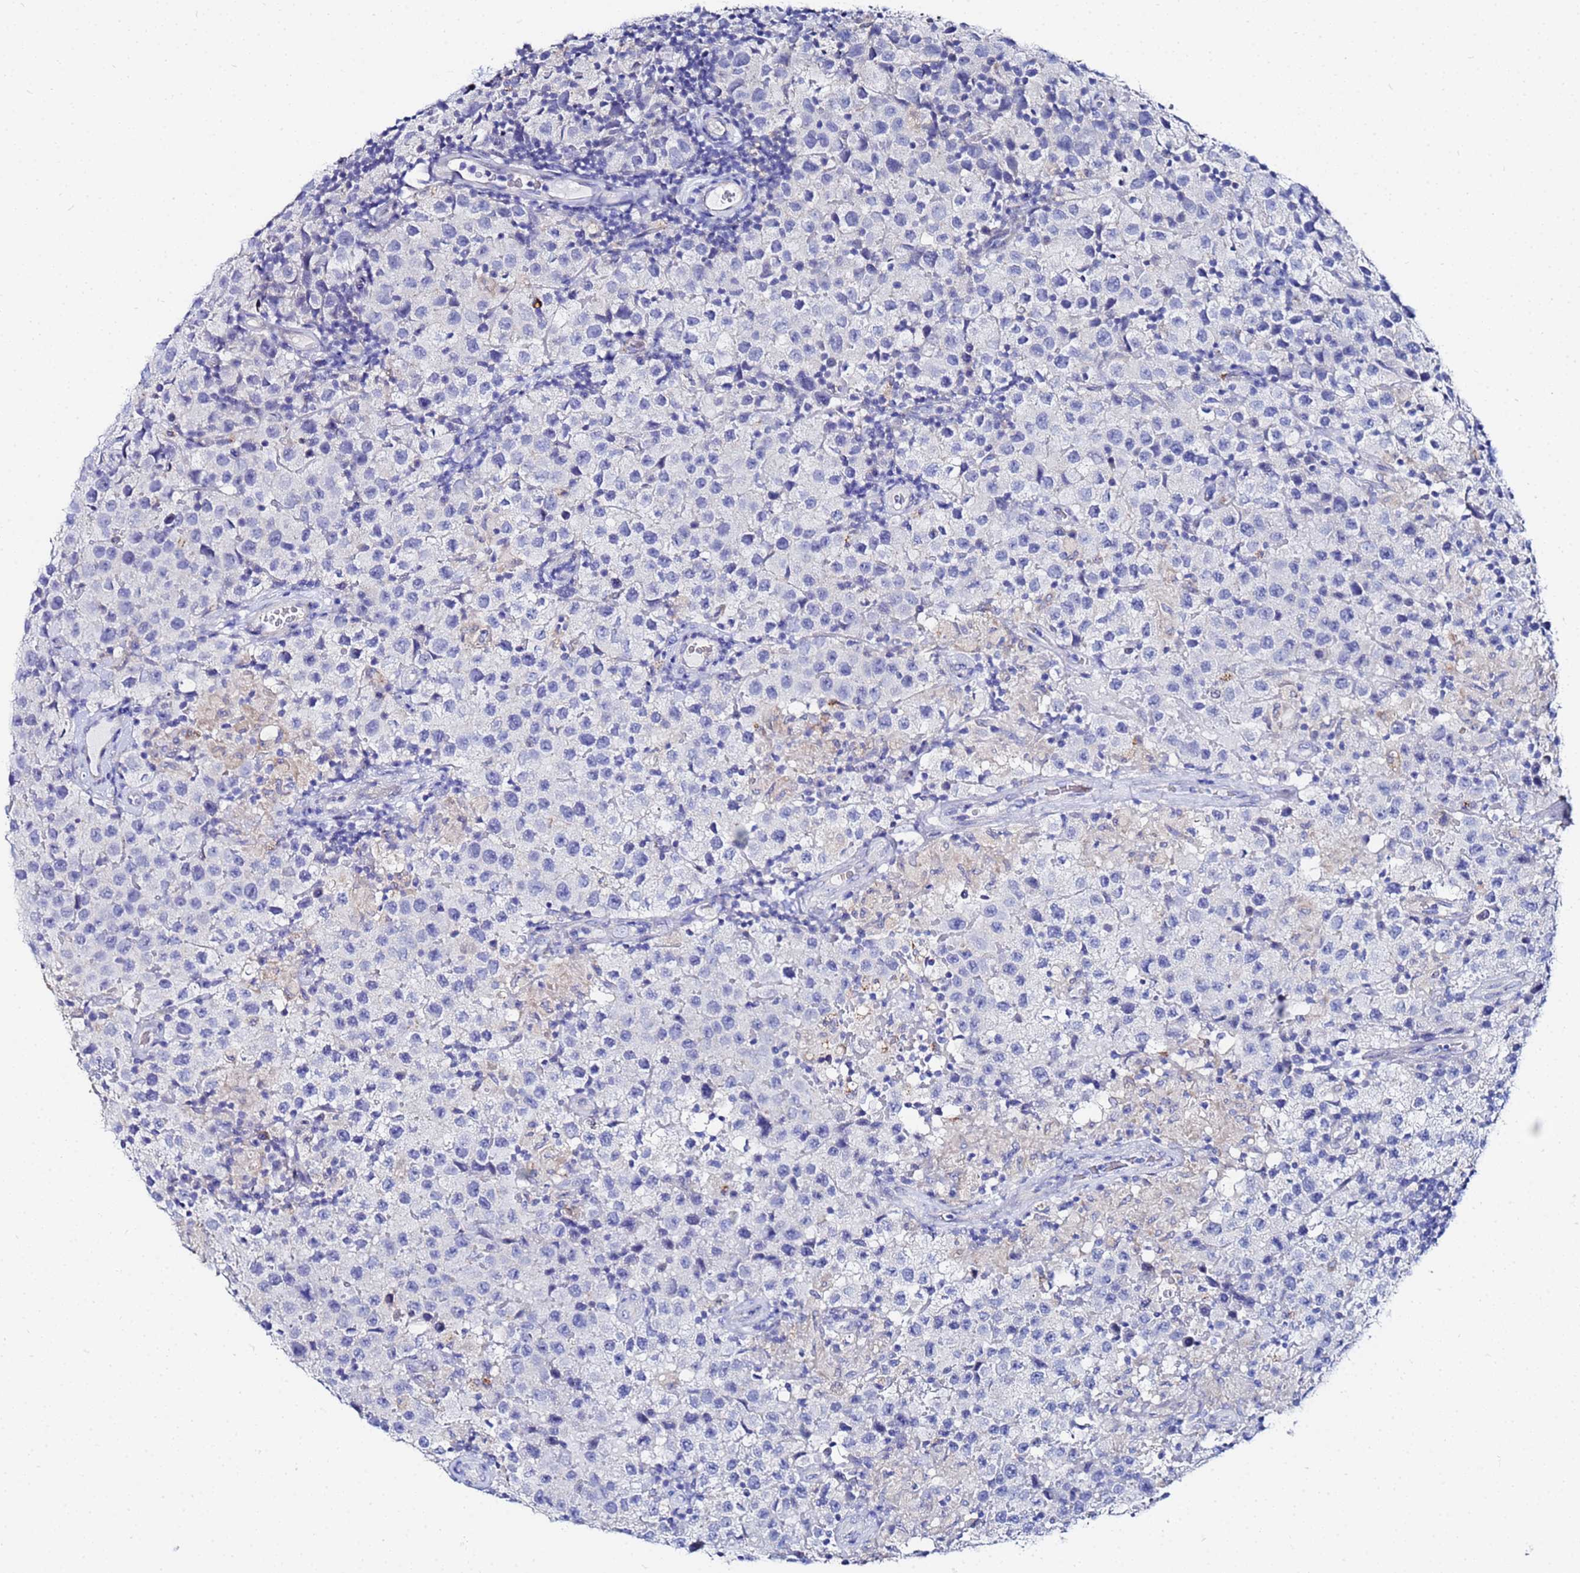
{"staining": {"intensity": "negative", "quantity": "none", "location": "none"}, "tissue": "testis cancer", "cell_type": "Tumor cells", "image_type": "cancer", "snomed": [{"axis": "morphology", "description": "Seminoma, NOS"}, {"axis": "morphology", "description": "Carcinoma, Embryonal, NOS"}, {"axis": "topography", "description": "Testis"}], "caption": "Human testis seminoma stained for a protein using immunohistochemistry shows no expression in tumor cells.", "gene": "ZNF26", "patient": {"sex": "male", "age": 41}}